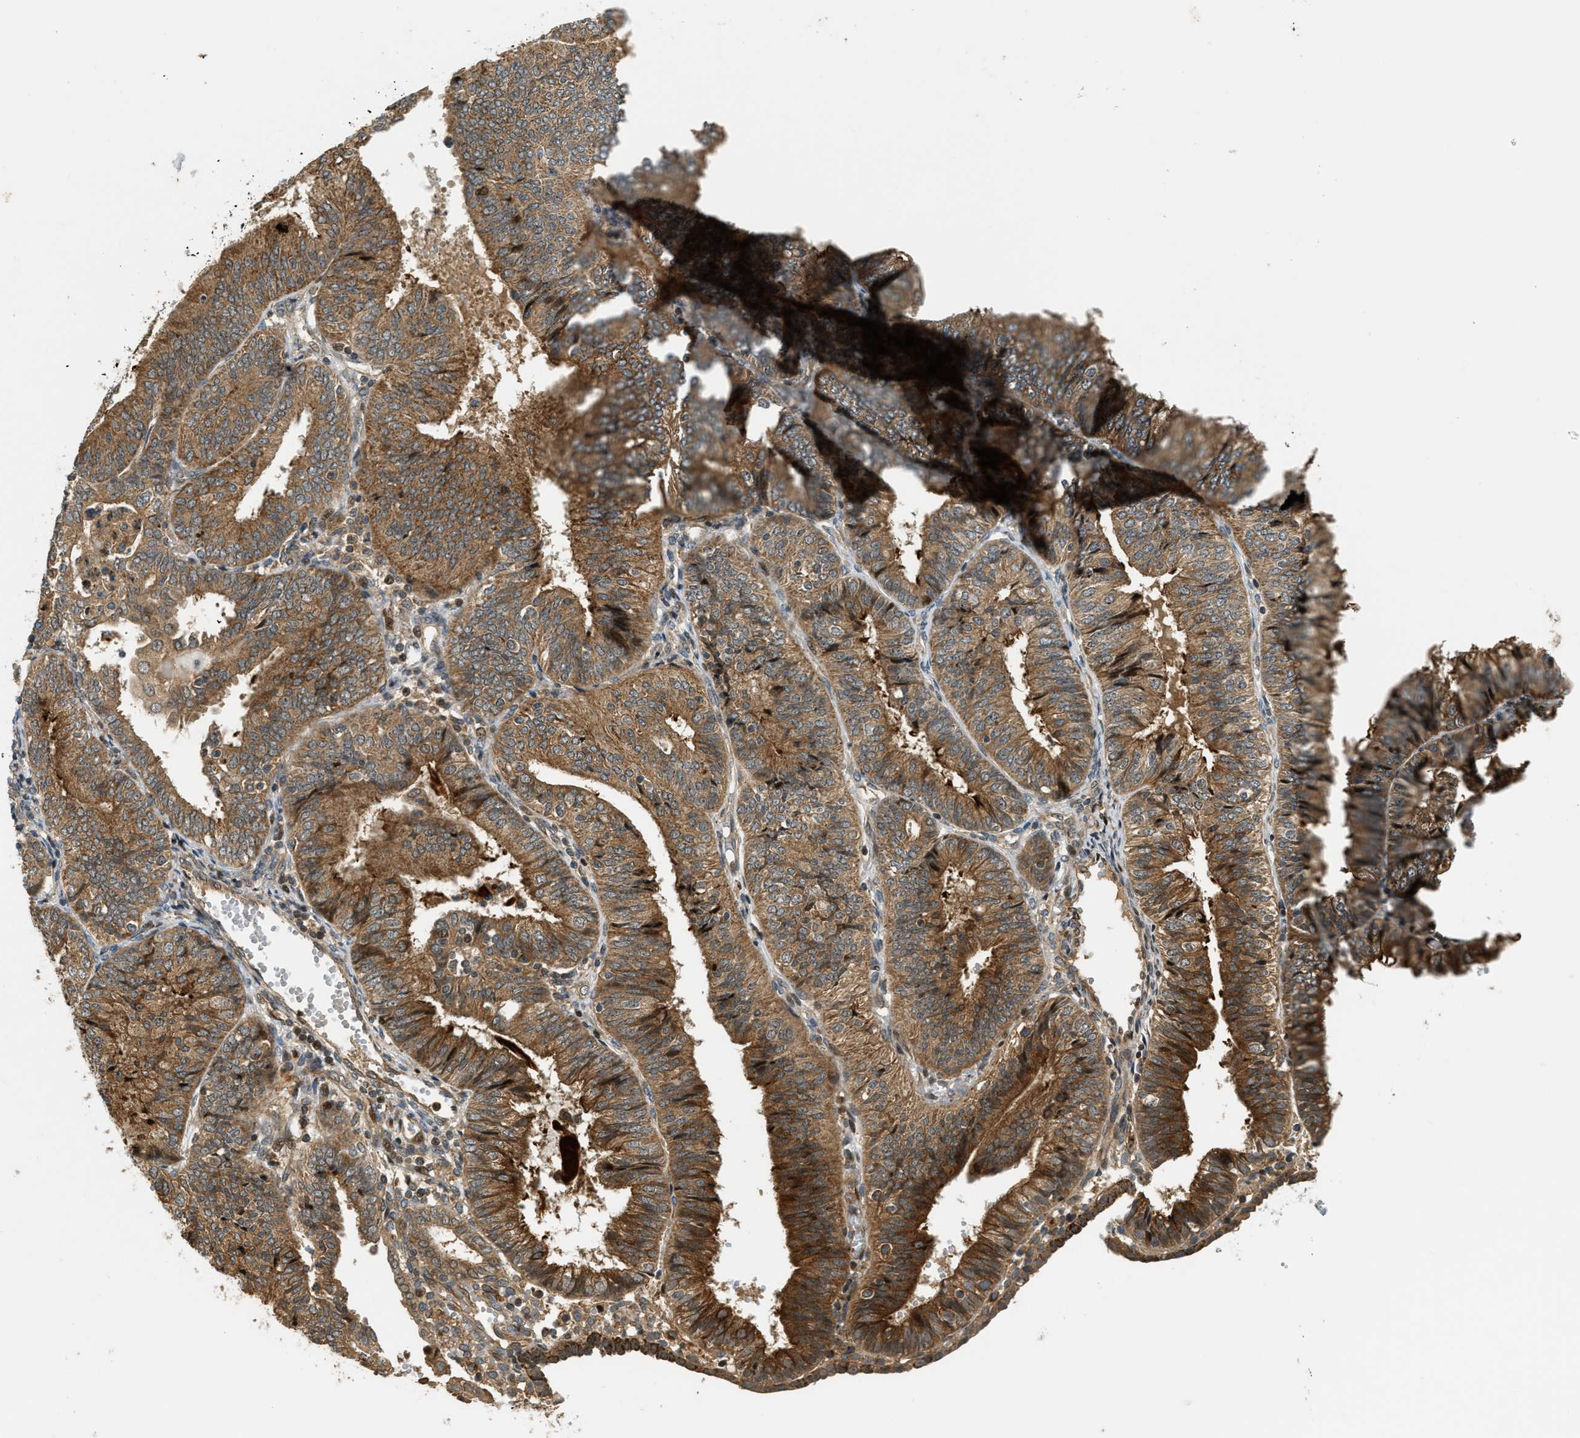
{"staining": {"intensity": "moderate", "quantity": ">75%", "location": "cytoplasmic/membranous,nuclear"}, "tissue": "endometrial cancer", "cell_type": "Tumor cells", "image_type": "cancer", "snomed": [{"axis": "morphology", "description": "Adenocarcinoma, NOS"}, {"axis": "topography", "description": "Endometrium"}], "caption": "Immunohistochemical staining of human endometrial cancer (adenocarcinoma) shows moderate cytoplasmic/membranous and nuclear protein expression in about >75% of tumor cells.", "gene": "TRAPPC14", "patient": {"sex": "female", "age": 58}}